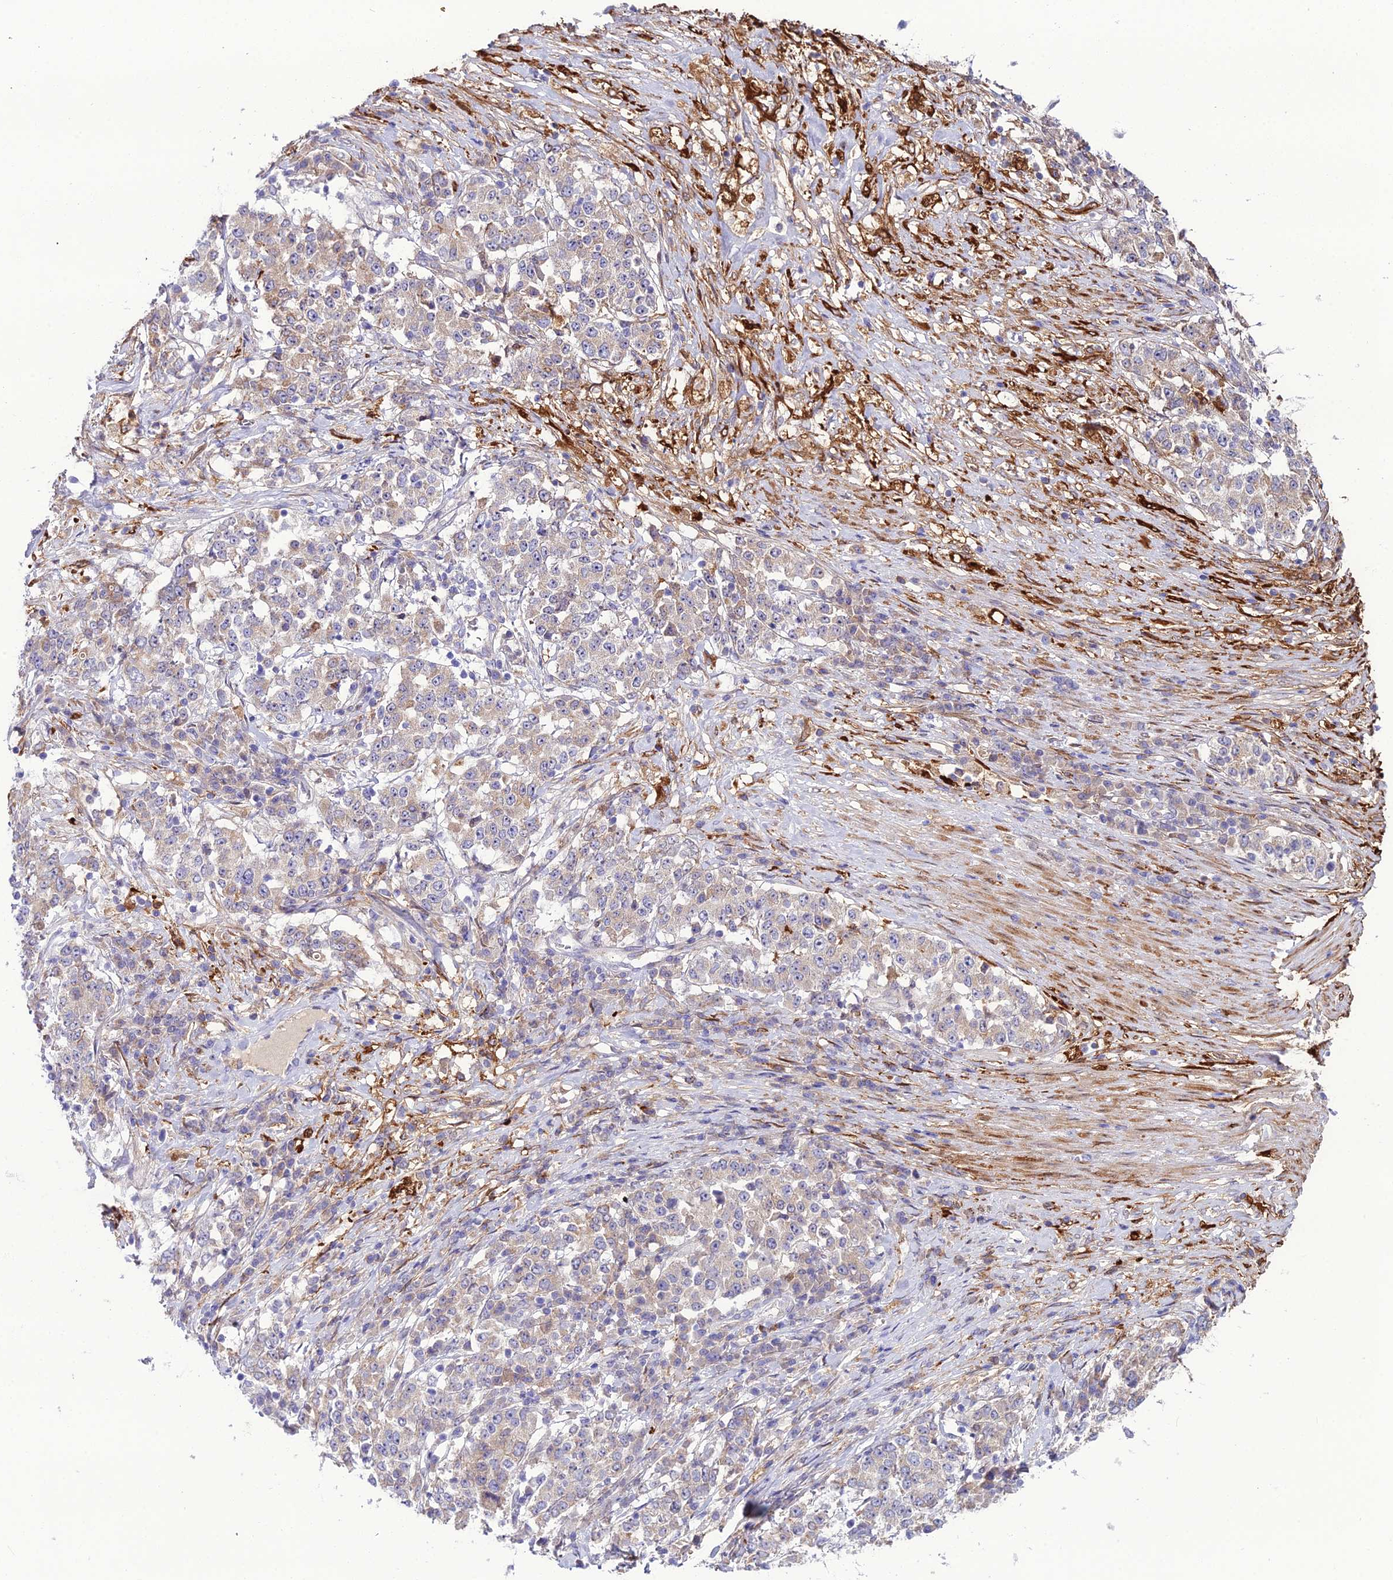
{"staining": {"intensity": "weak", "quantity": "<25%", "location": "cytoplasmic/membranous"}, "tissue": "stomach cancer", "cell_type": "Tumor cells", "image_type": "cancer", "snomed": [{"axis": "morphology", "description": "Adenocarcinoma, NOS"}, {"axis": "topography", "description": "Stomach"}], "caption": "Adenocarcinoma (stomach) stained for a protein using immunohistochemistry (IHC) reveals no staining tumor cells.", "gene": "MB21D2", "patient": {"sex": "male", "age": 59}}